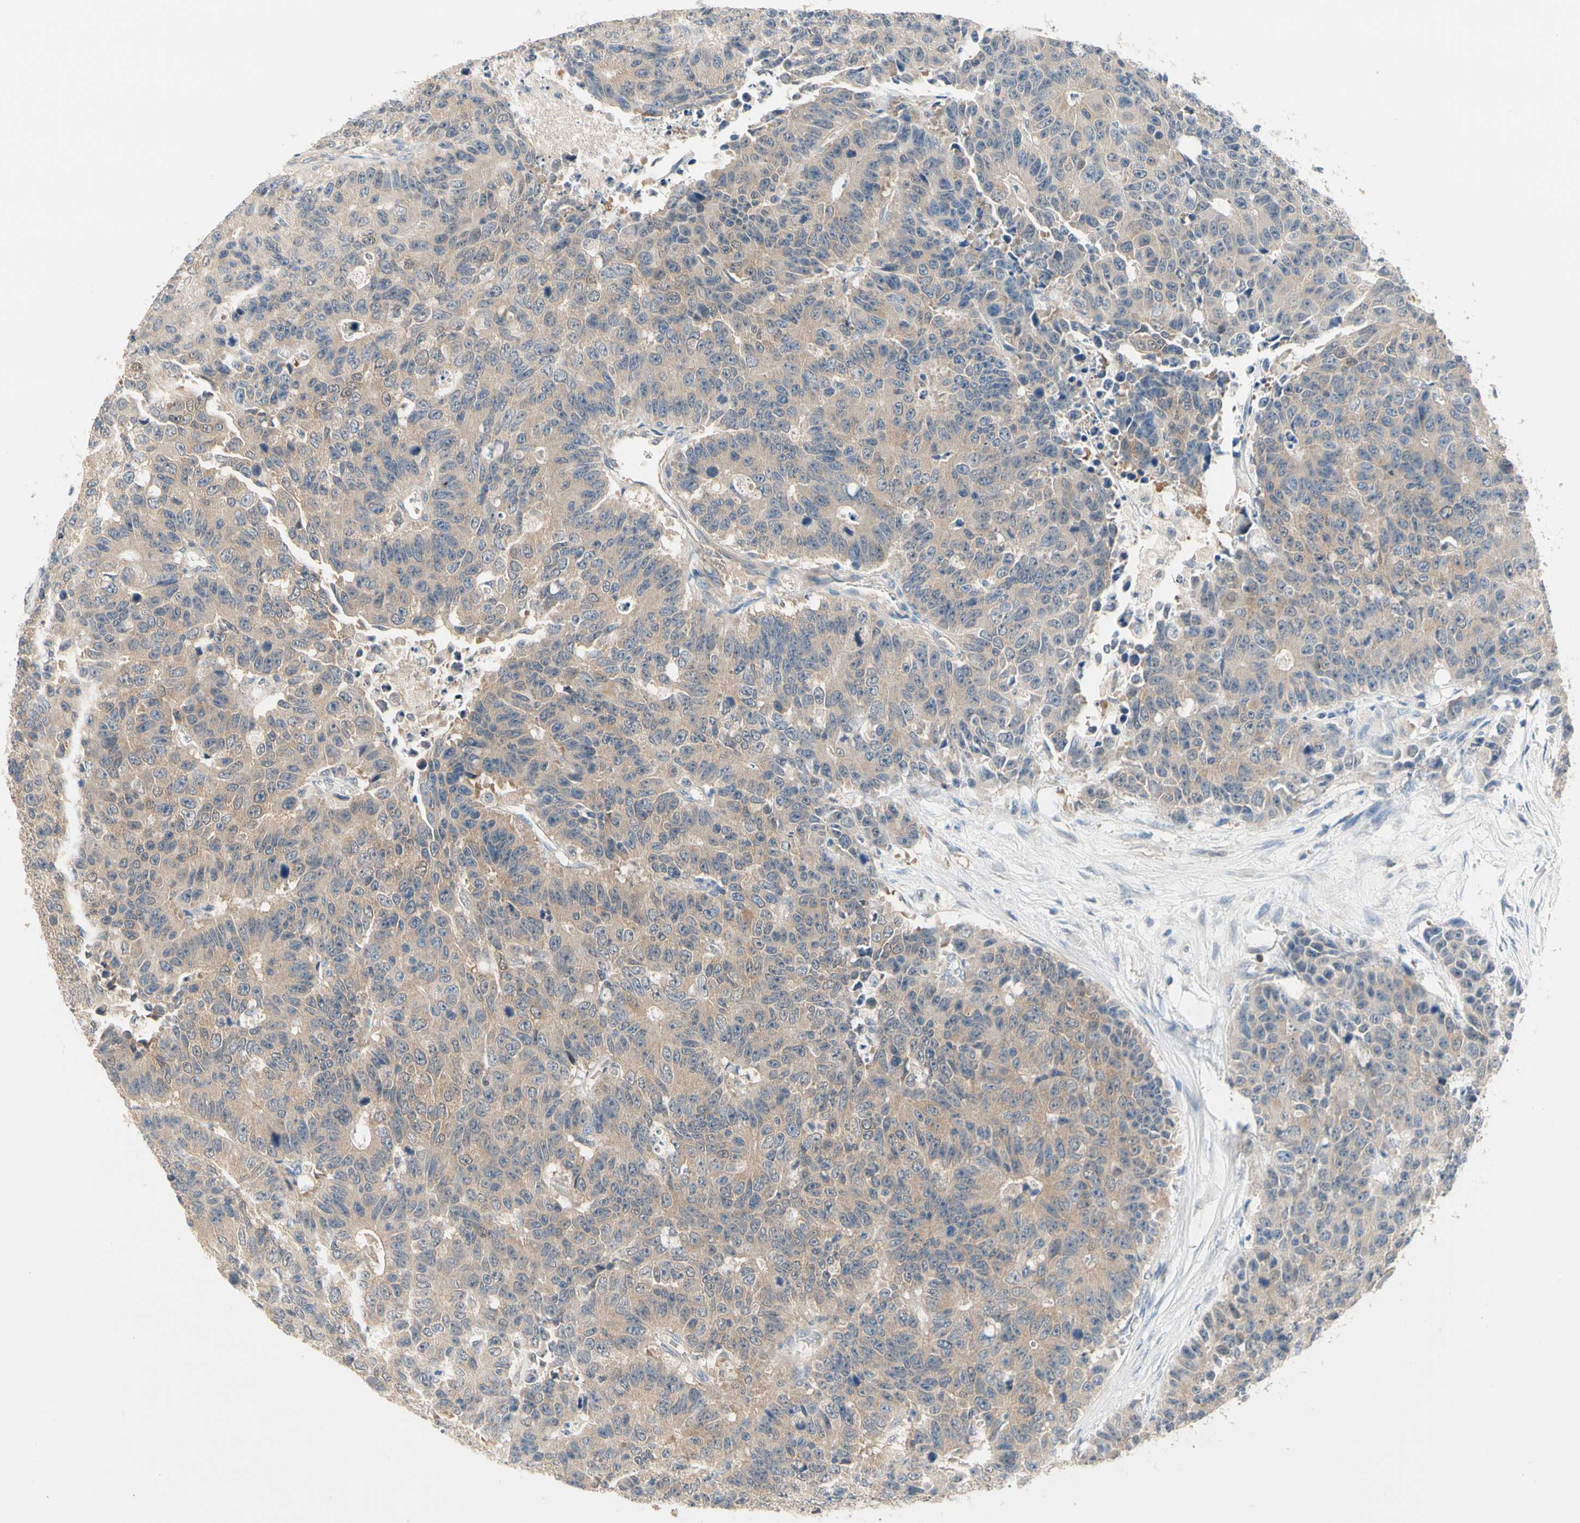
{"staining": {"intensity": "weak", "quantity": ">75%", "location": "cytoplasmic/membranous"}, "tissue": "colorectal cancer", "cell_type": "Tumor cells", "image_type": "cancer", "snomed": [{"axis": "morphology", "description": "Adenocarcinoma, NOS"}, {"axis": "topography", "description": "Colon"}], "caption": "This histopathology image displays colorectal cancer stained with IHC to label a protein in brown. The cytoplasmic/membranous of tumor cells show weak positivity for the protein. Nuclei are counter-stained blue.", "gene": "MPI", "patient": {"sex": "female", "age": 86}}